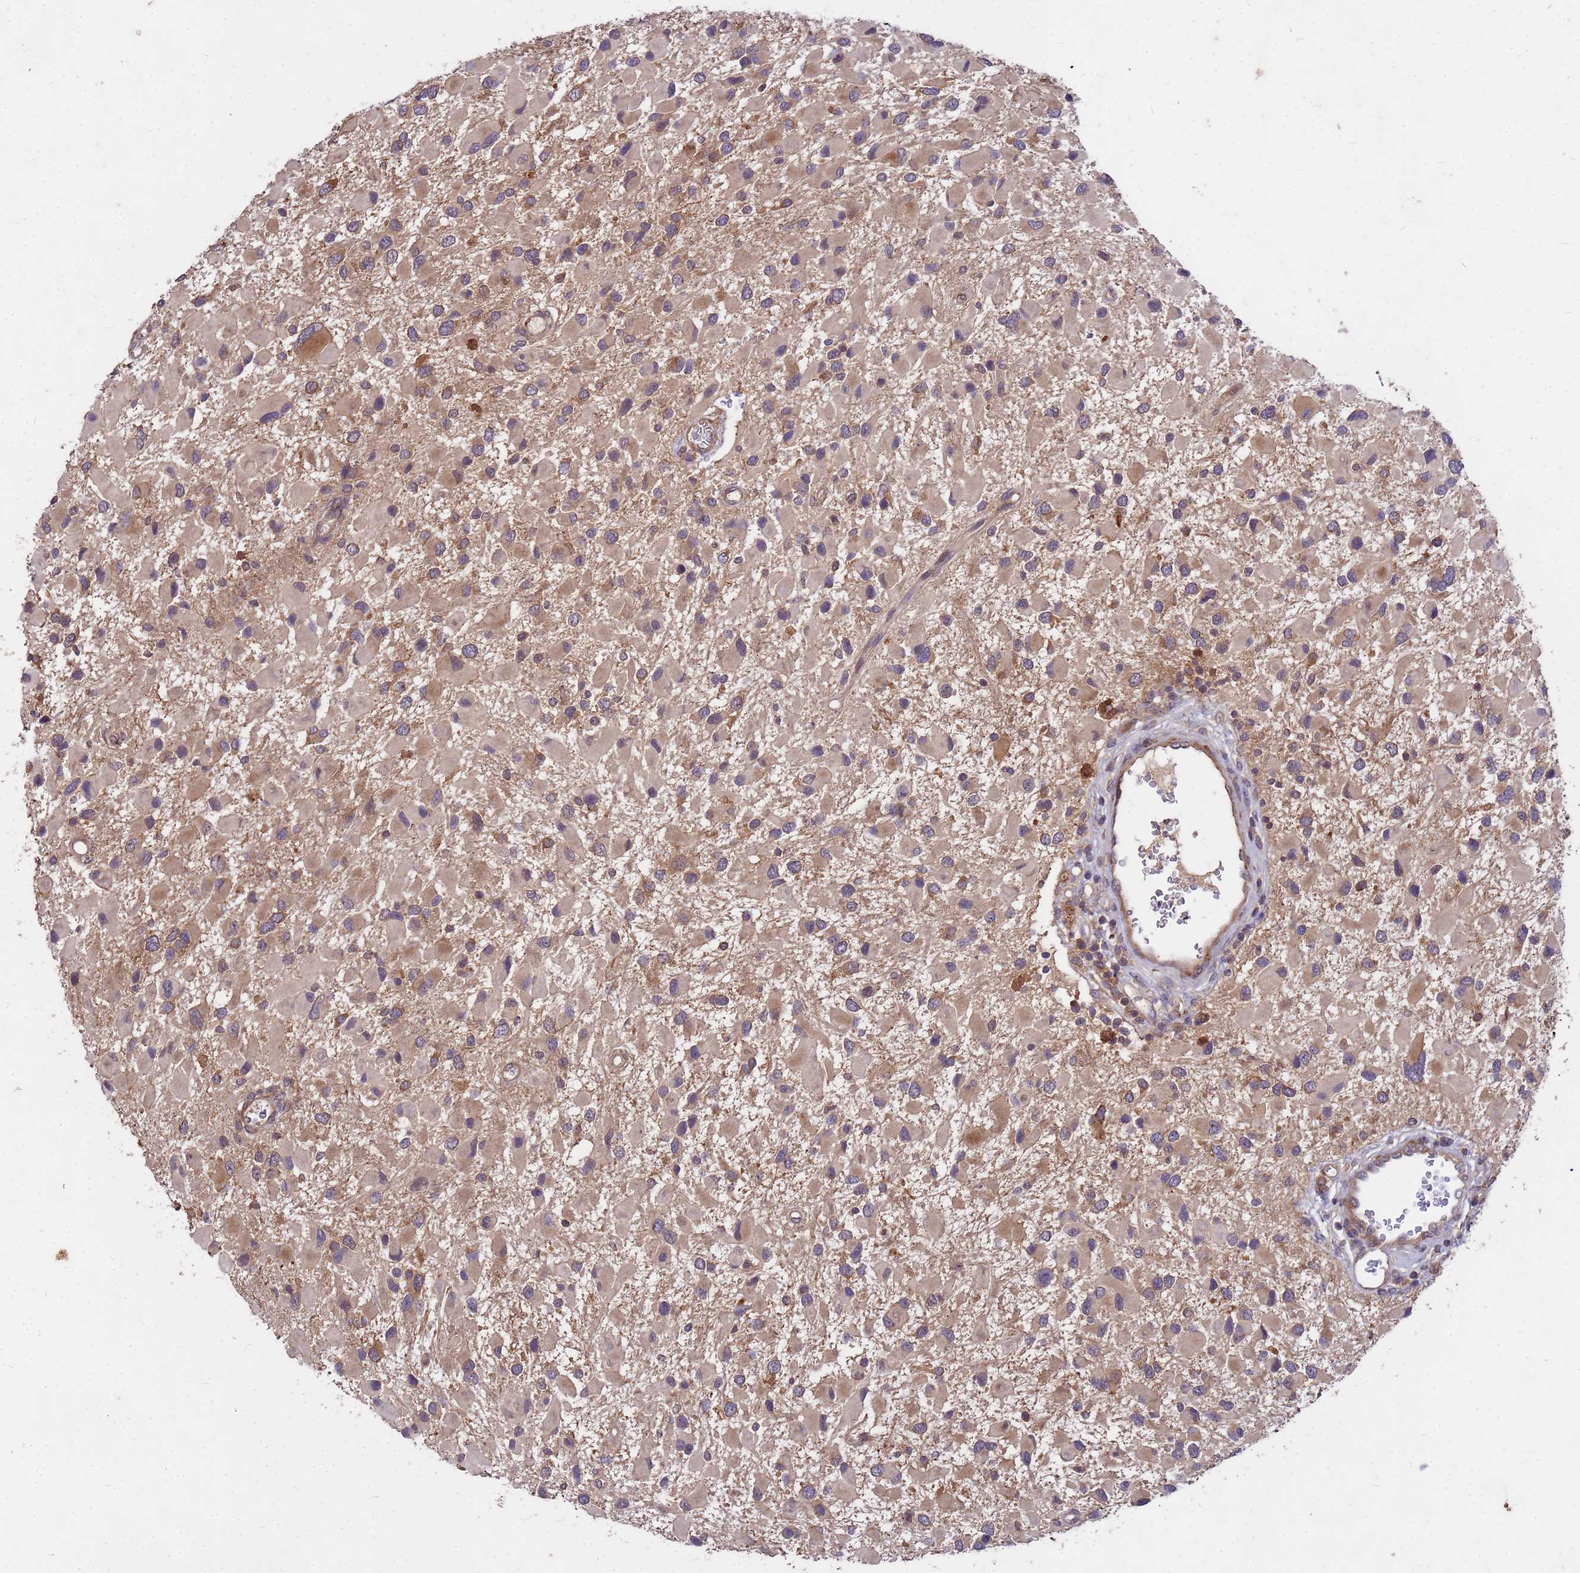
{"staining": {"intensity": "weak", "quantity": ">75%", "location": "cytoplasmic/membranous"}, "tissue": "glioma", "cell_type": "Tumor cells", "image_type": "cancer", "snomed": [{"axis": "morphology", "description": "Glioma, malignant, High grade"}, {"axis": "topography", "description": "Brain"}], "caption": "Weak cytoplasmic/membranous protein expression is seen in approximately >75% of tumor cells in malignant glioma (high-grade). (DAB IHC with brightfield microscopy, high magnification).", "gene": "PPP2CB", "patient": {"sex": "male", "age": 53}}